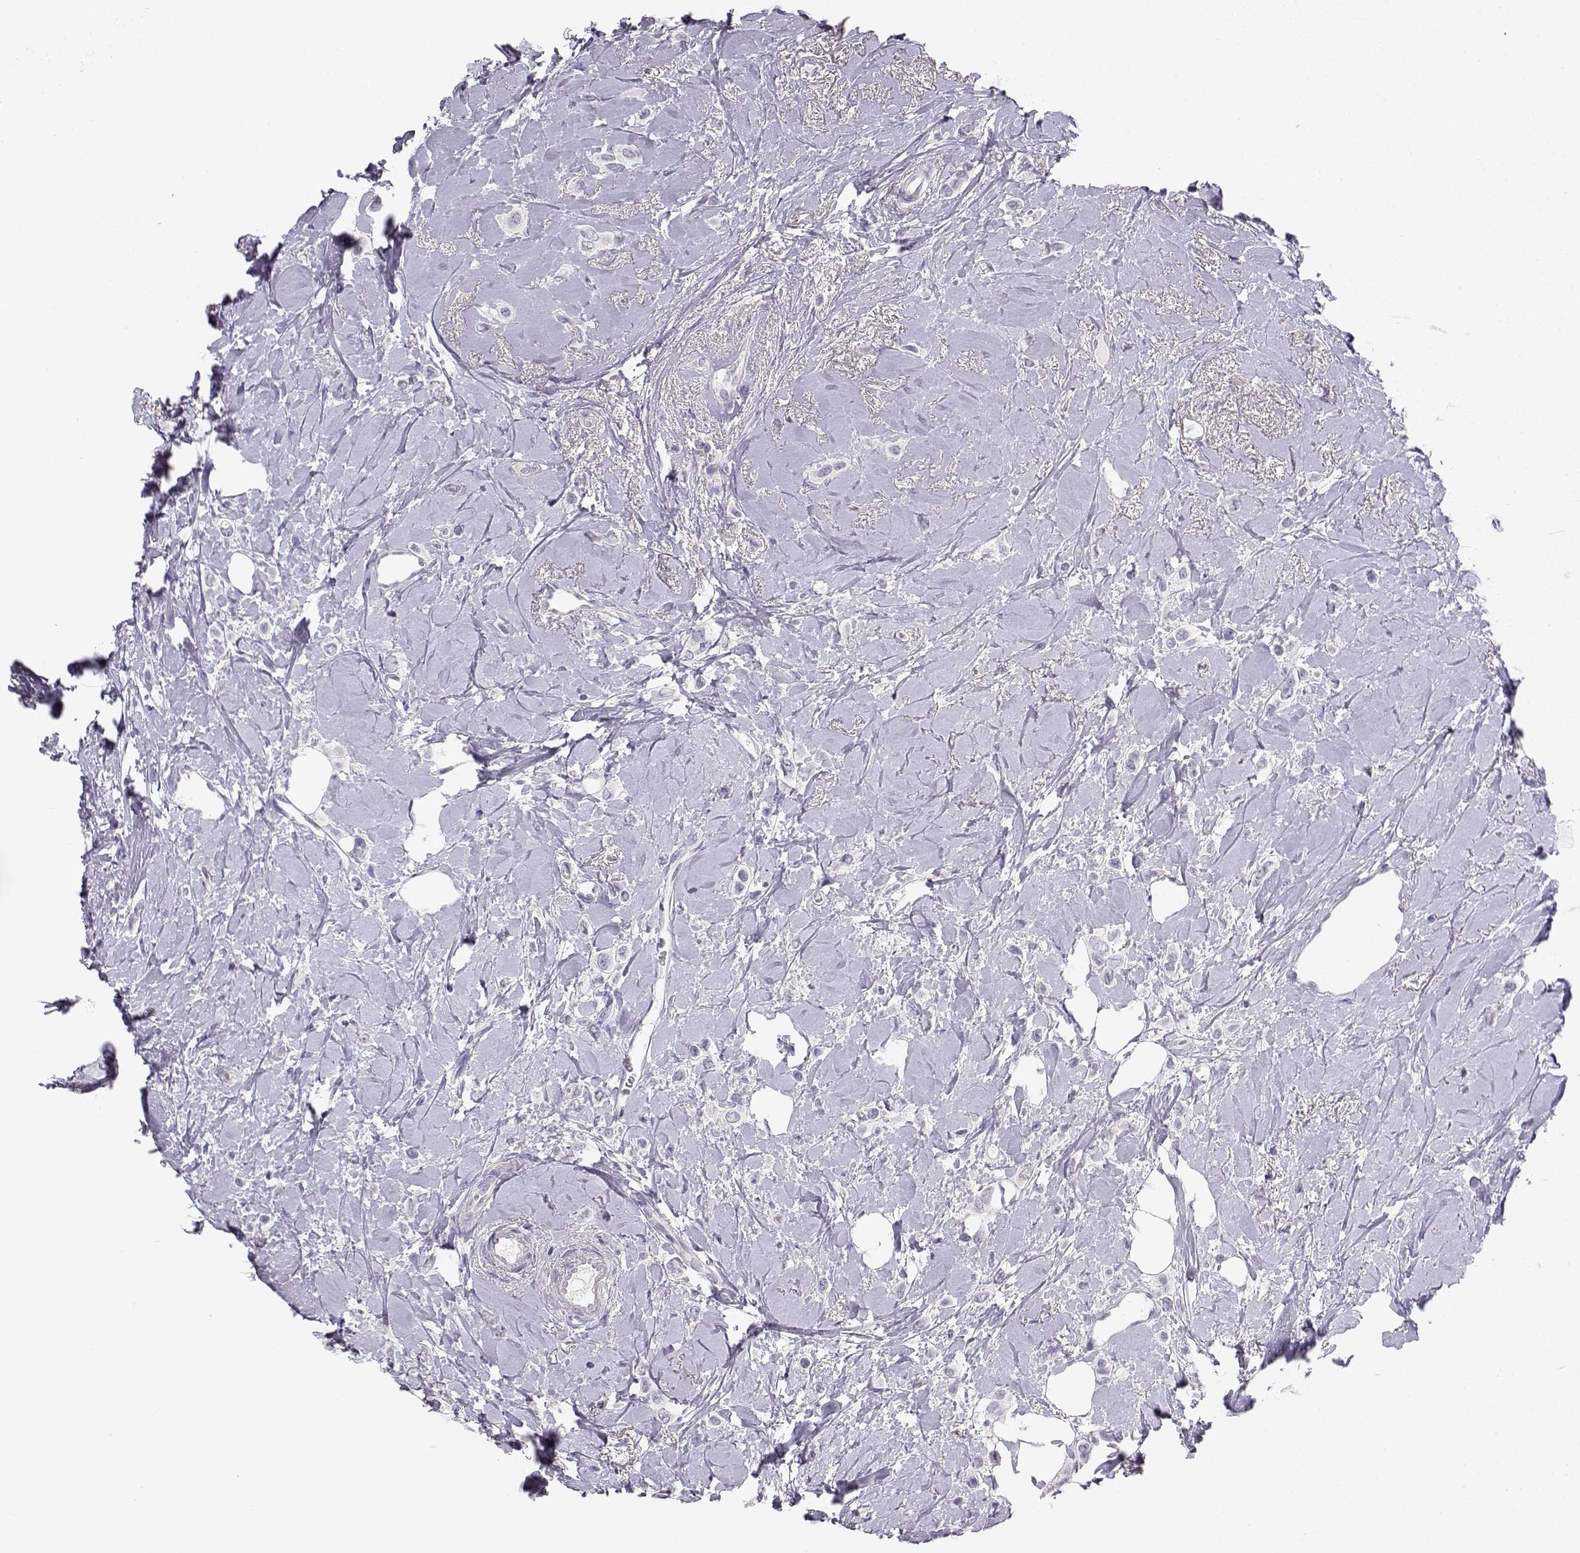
{"staining": {"intensity": "negative", "quantity": "none", "location": "none"}, "tissue": "breast cancer", "cell_type": "Tumor cells", "image_type": "cancer", "snomed": [{"axis": "morphology", "description": "Lobular carcinoma"}, {"axis": "topography", "description": "Breast"}], "caption": "Tumor cells are negative for protein expression in human breast lobular carcinoma. Brightfield microscopy of IHC stained with DAB (3,3'-diaminobenzidine) (brown) and hematoxylin (blue), captured at high magnification.", "gene": "NUTM1", "patient": {"sex": "female", "age": 66}}